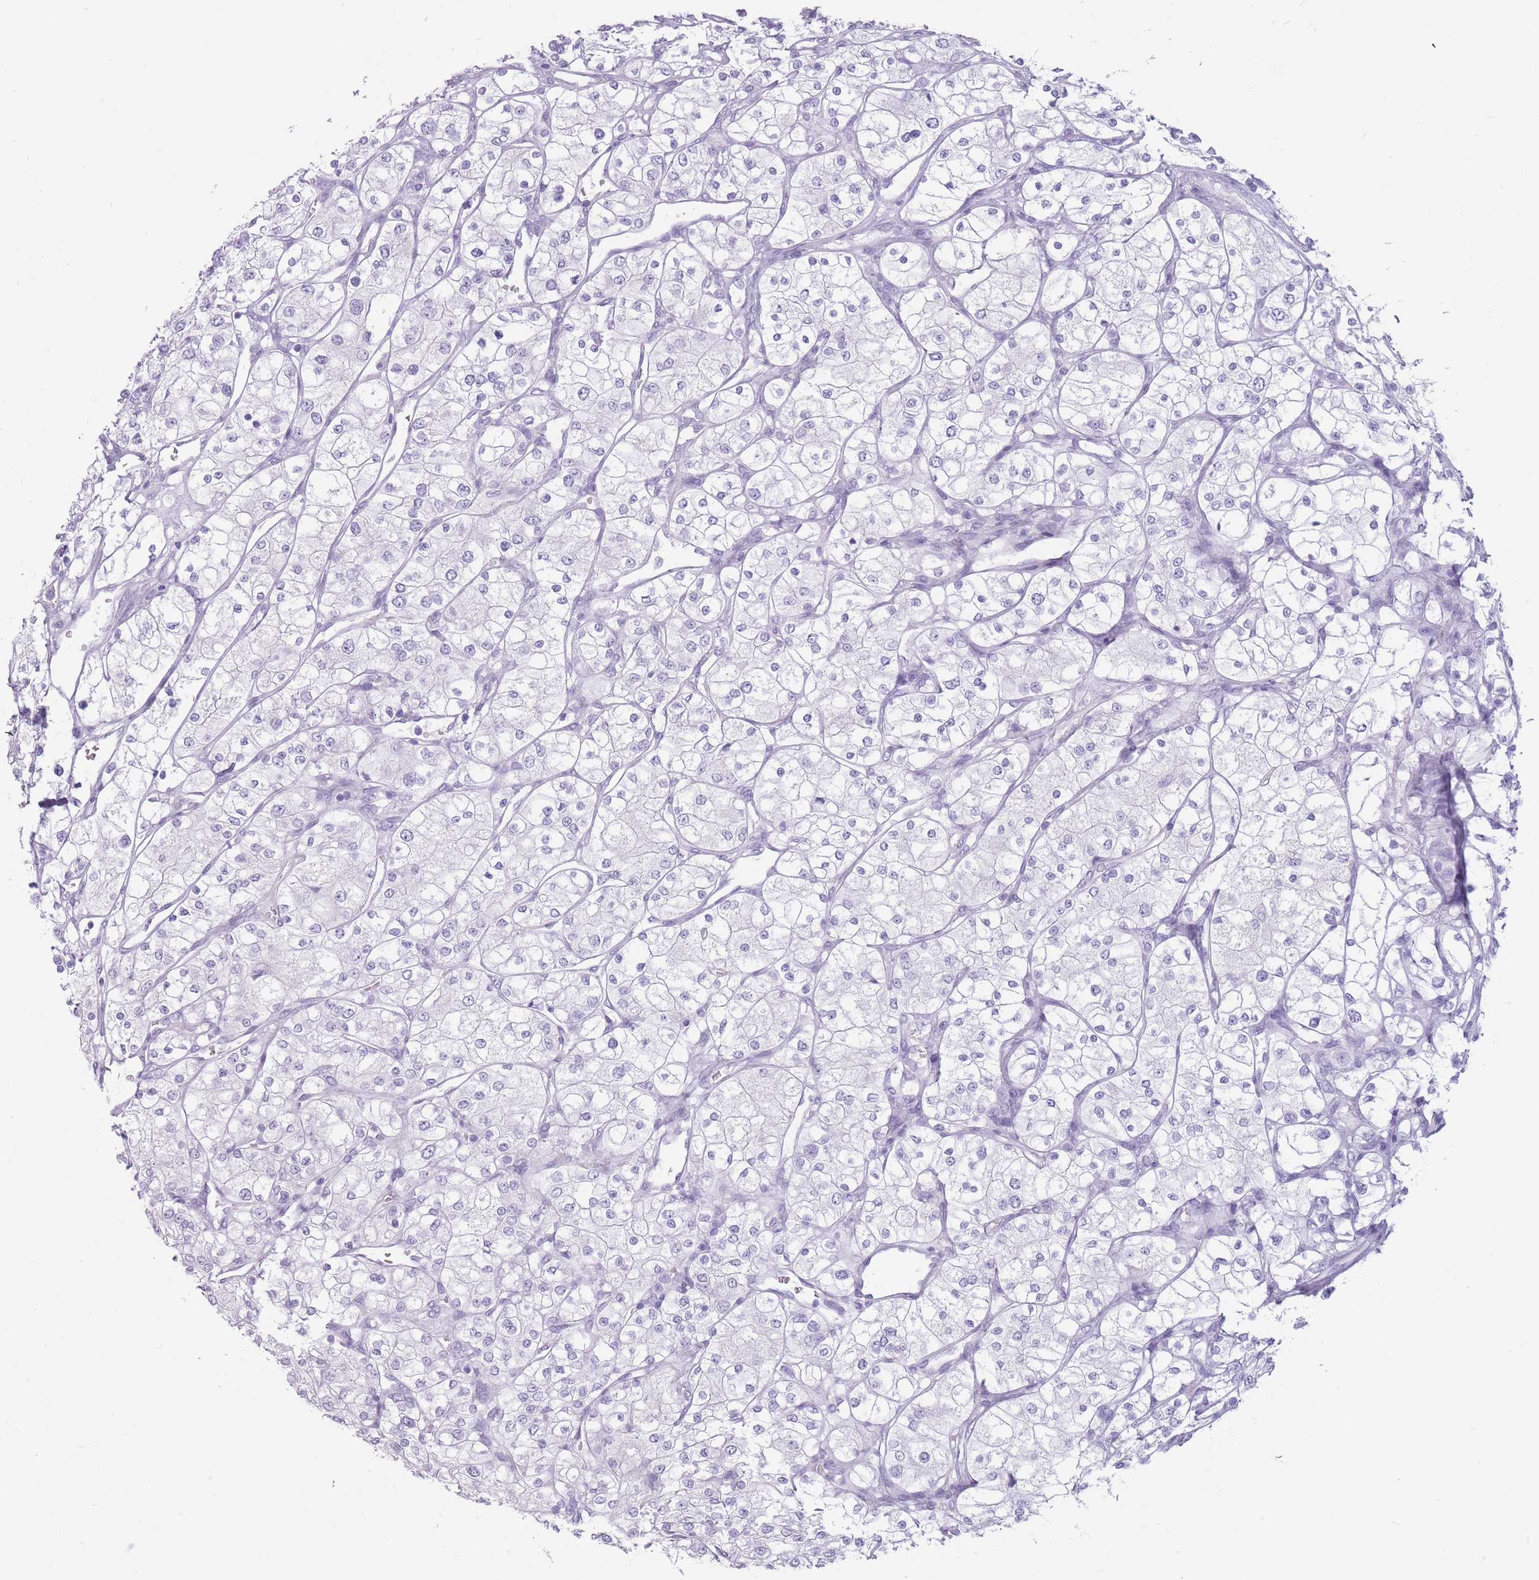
{"staining": {"intensity": "negative", "quantity": "none", "location": "none"}, "tissue": "renal cancer", "cell_type": "Tumor cells", "image_type": "cancer", "snomed": [{"axis": "morphology", "description": "Adenocarcinoma, NOS"}, {"axis": "topography", "description": "Kidney"}], "caption": "A photomicrograph of renal cancer stained for a protein displays no brown staining in tumor cells. (DAB (3,3'-diaminobenzidine) IHC, high magnification).", "gene": "PNMA3", "patient": {"sex": "male", "age": 80}}